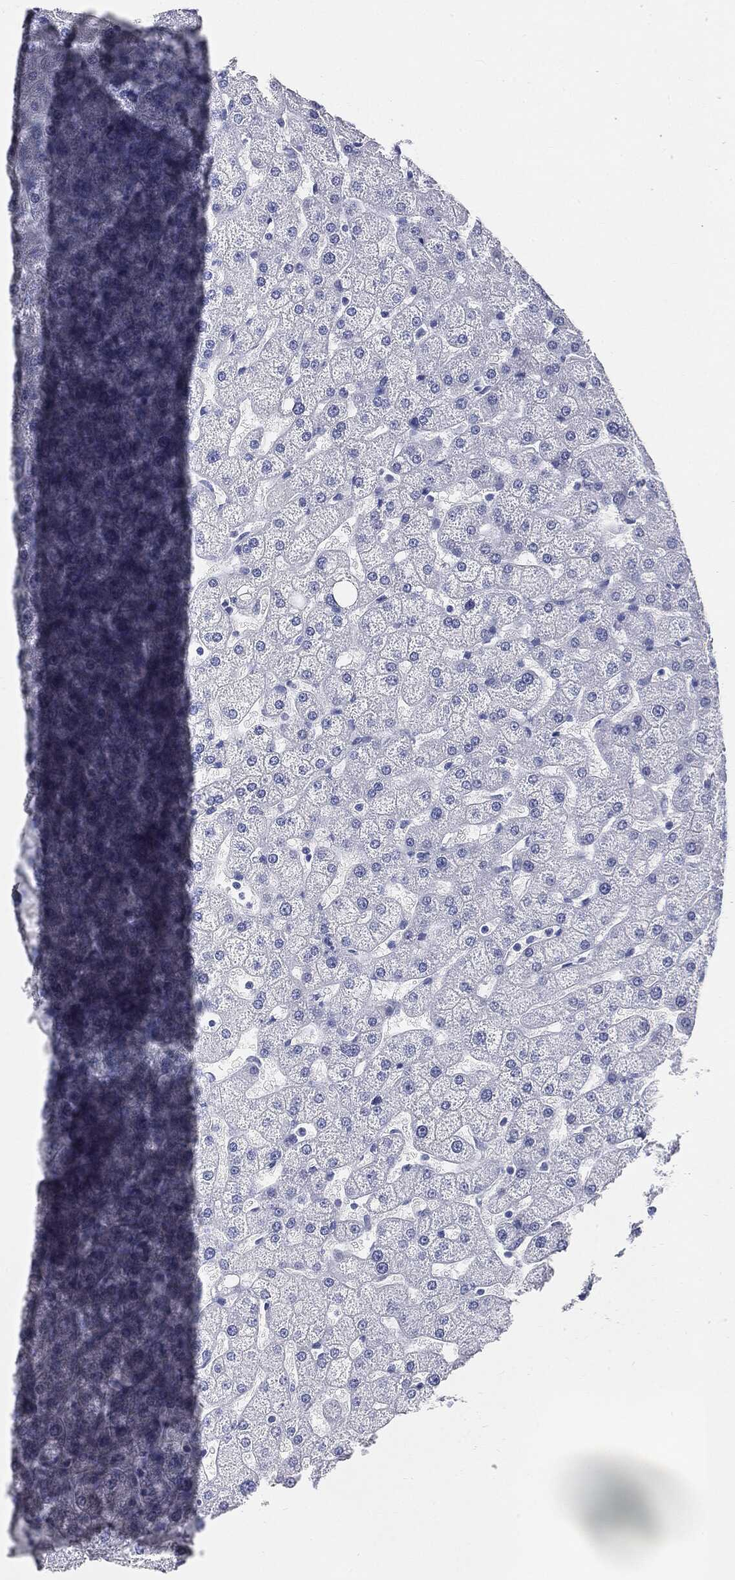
{"staining": {"intensity": "negative", "quantity": "none", "location": "none"}, "tissue": "liver", "cell_type": "Cholangiocytes", "image_type": "normal", "snomed": [{"axis": "morphology", "description": "Normal tissue, NOS"}, {"axis": "topography", "description": "Liver"}], "caption": "Liver stained for a protein using immunohistochemistry exhibits no expression cholangiocytes.", "gene": "CUZD1", "patient": {"sex": "female", "age": 50}}